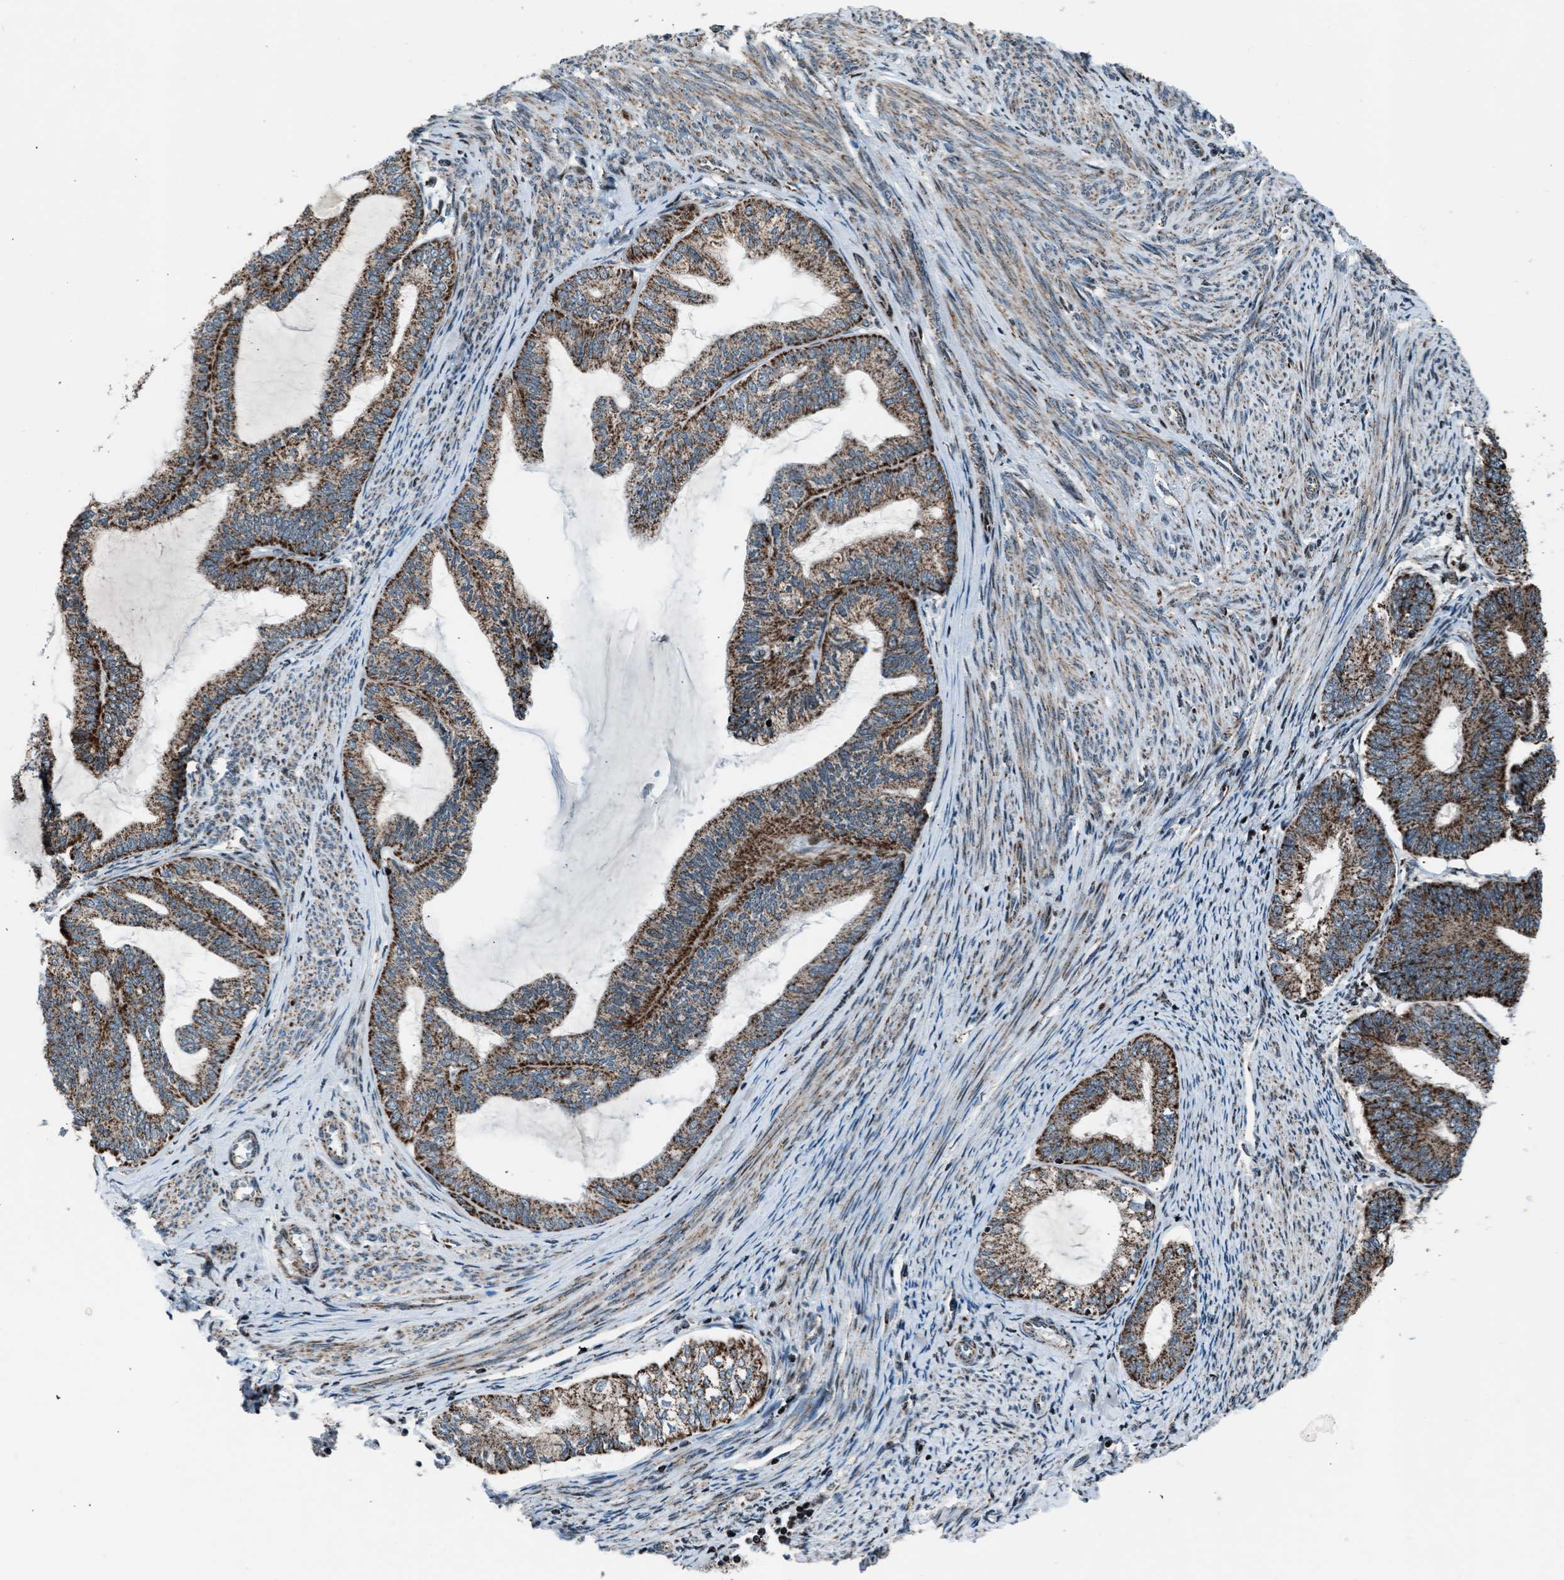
{"staining": {"intensity": "moderate", "quantity": ">75%", "location": "cytoplasmic/membranous"}, "tissue": "endometrial cancer", "cell_type": "Tumor cells", "image_type": "cancer", "snomed": [{"axis": "morphology", "description": "Adenocarcinoma, NOS"}, {"axis": "topography", "description": "Endometrium"}], "caption": "Immunohistochemical staining of adenocarcinoma (endometrial) shows medium levels of moderate cytoplasmic/membranous protein expression in approximately >75% of tumor cells. (DAB (3,3'-diaminobenzidine) = brown stain, brightfield microscopy at high magnification).", "gene": "MORC3", "patient": {"sex": "female", "age": 86}}